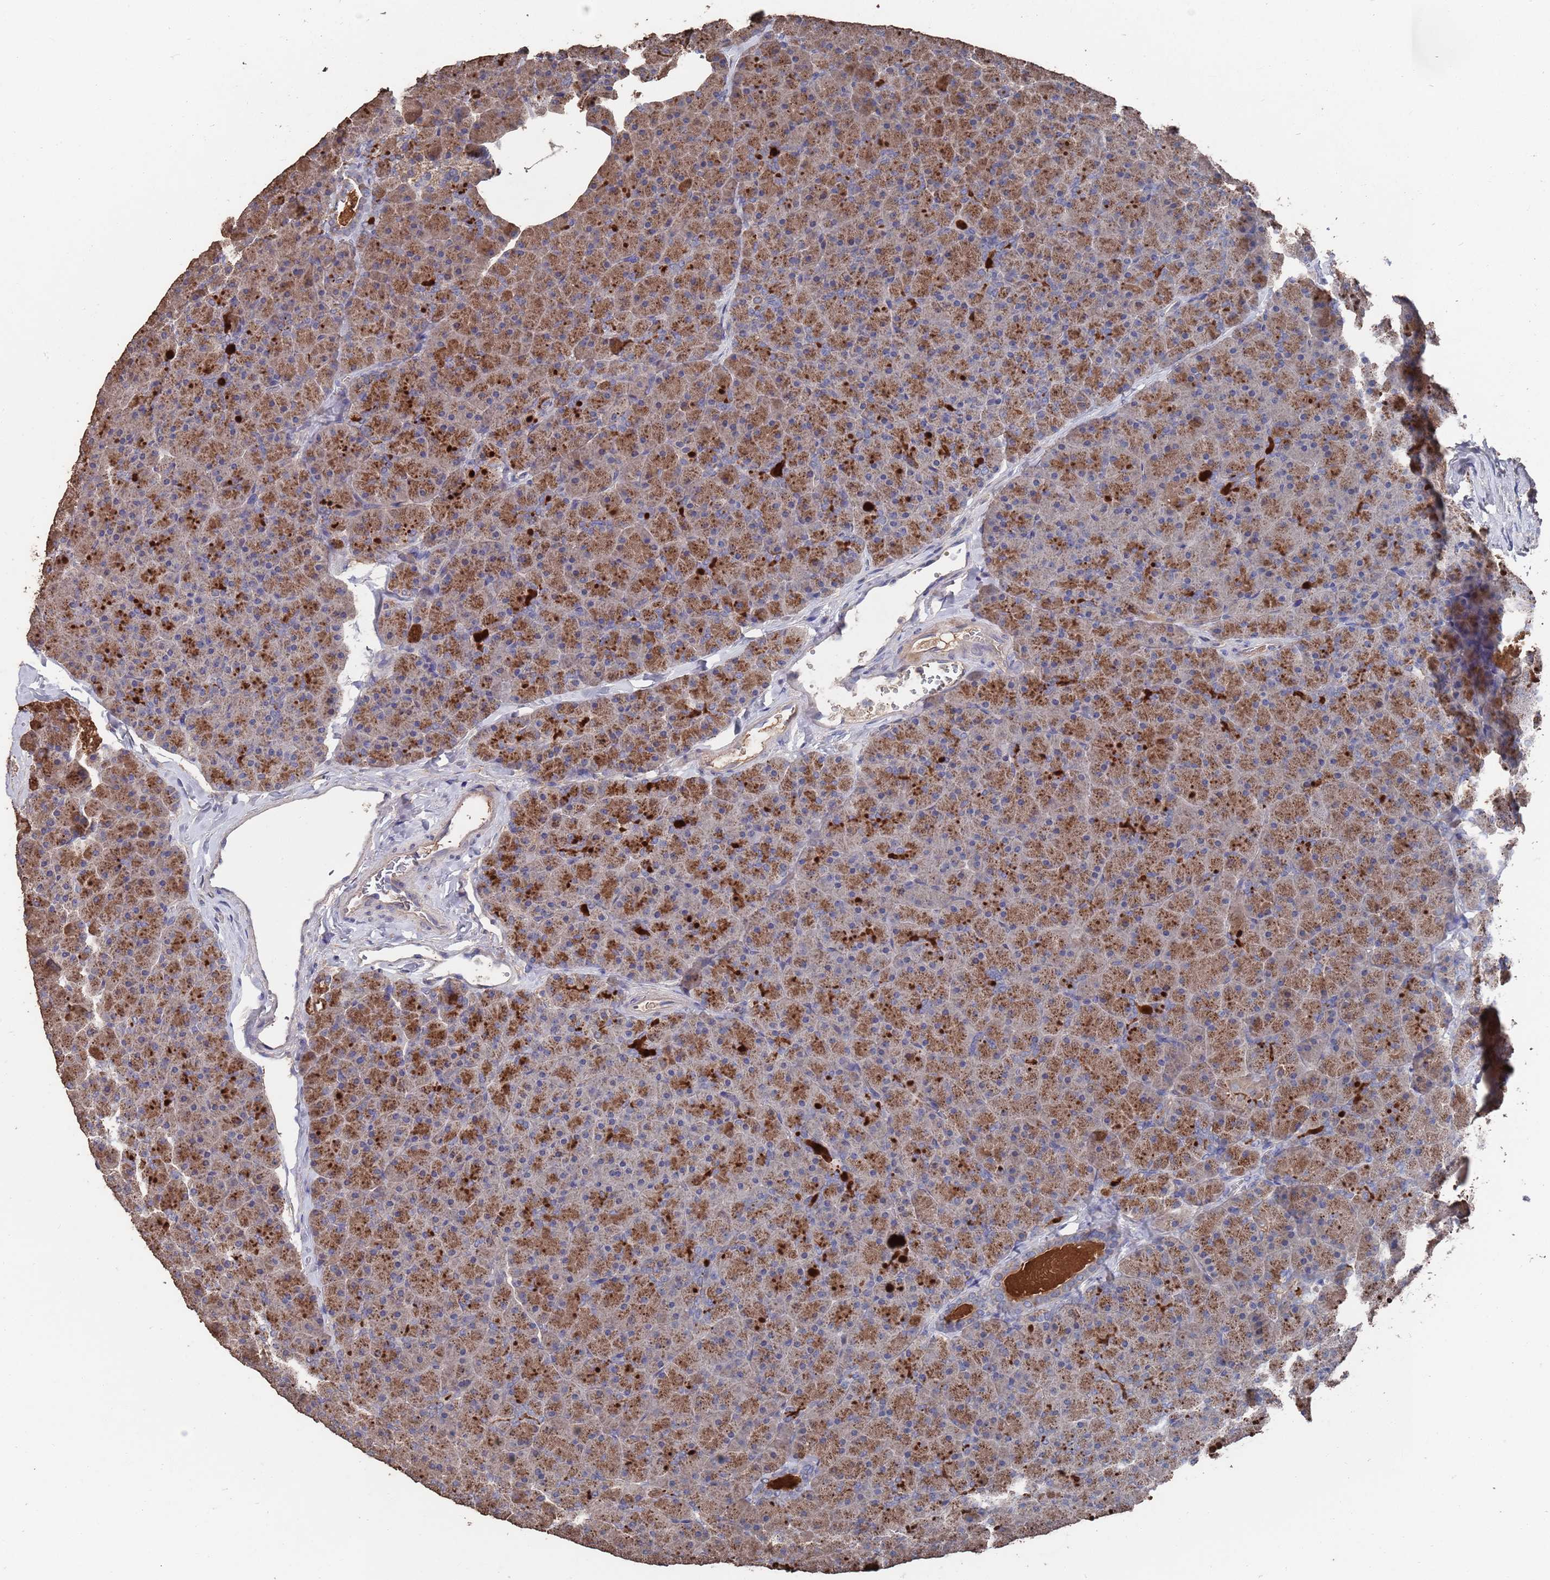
{"staining": {"intensity": "moderate", "quantity": ">75%", "location": "cytoplasmic/membranous"}, "tissue": "pancreas", "cell_type": "Exocrine glandular cells", "image_type": "normal", "snomed": [{"axis": "morphology", "description": "Normal tissue, NOS"}, {"axis": "topography", "description": "Pancreas"}], "caption": "The image shows staining of benign pancreas, revealing moderate cytoplasmic/membranous protein expression (brown color) within exocrine glandular cells.", "gene": "BTBD18", "patient": {"sex": "male", "age": 36}}